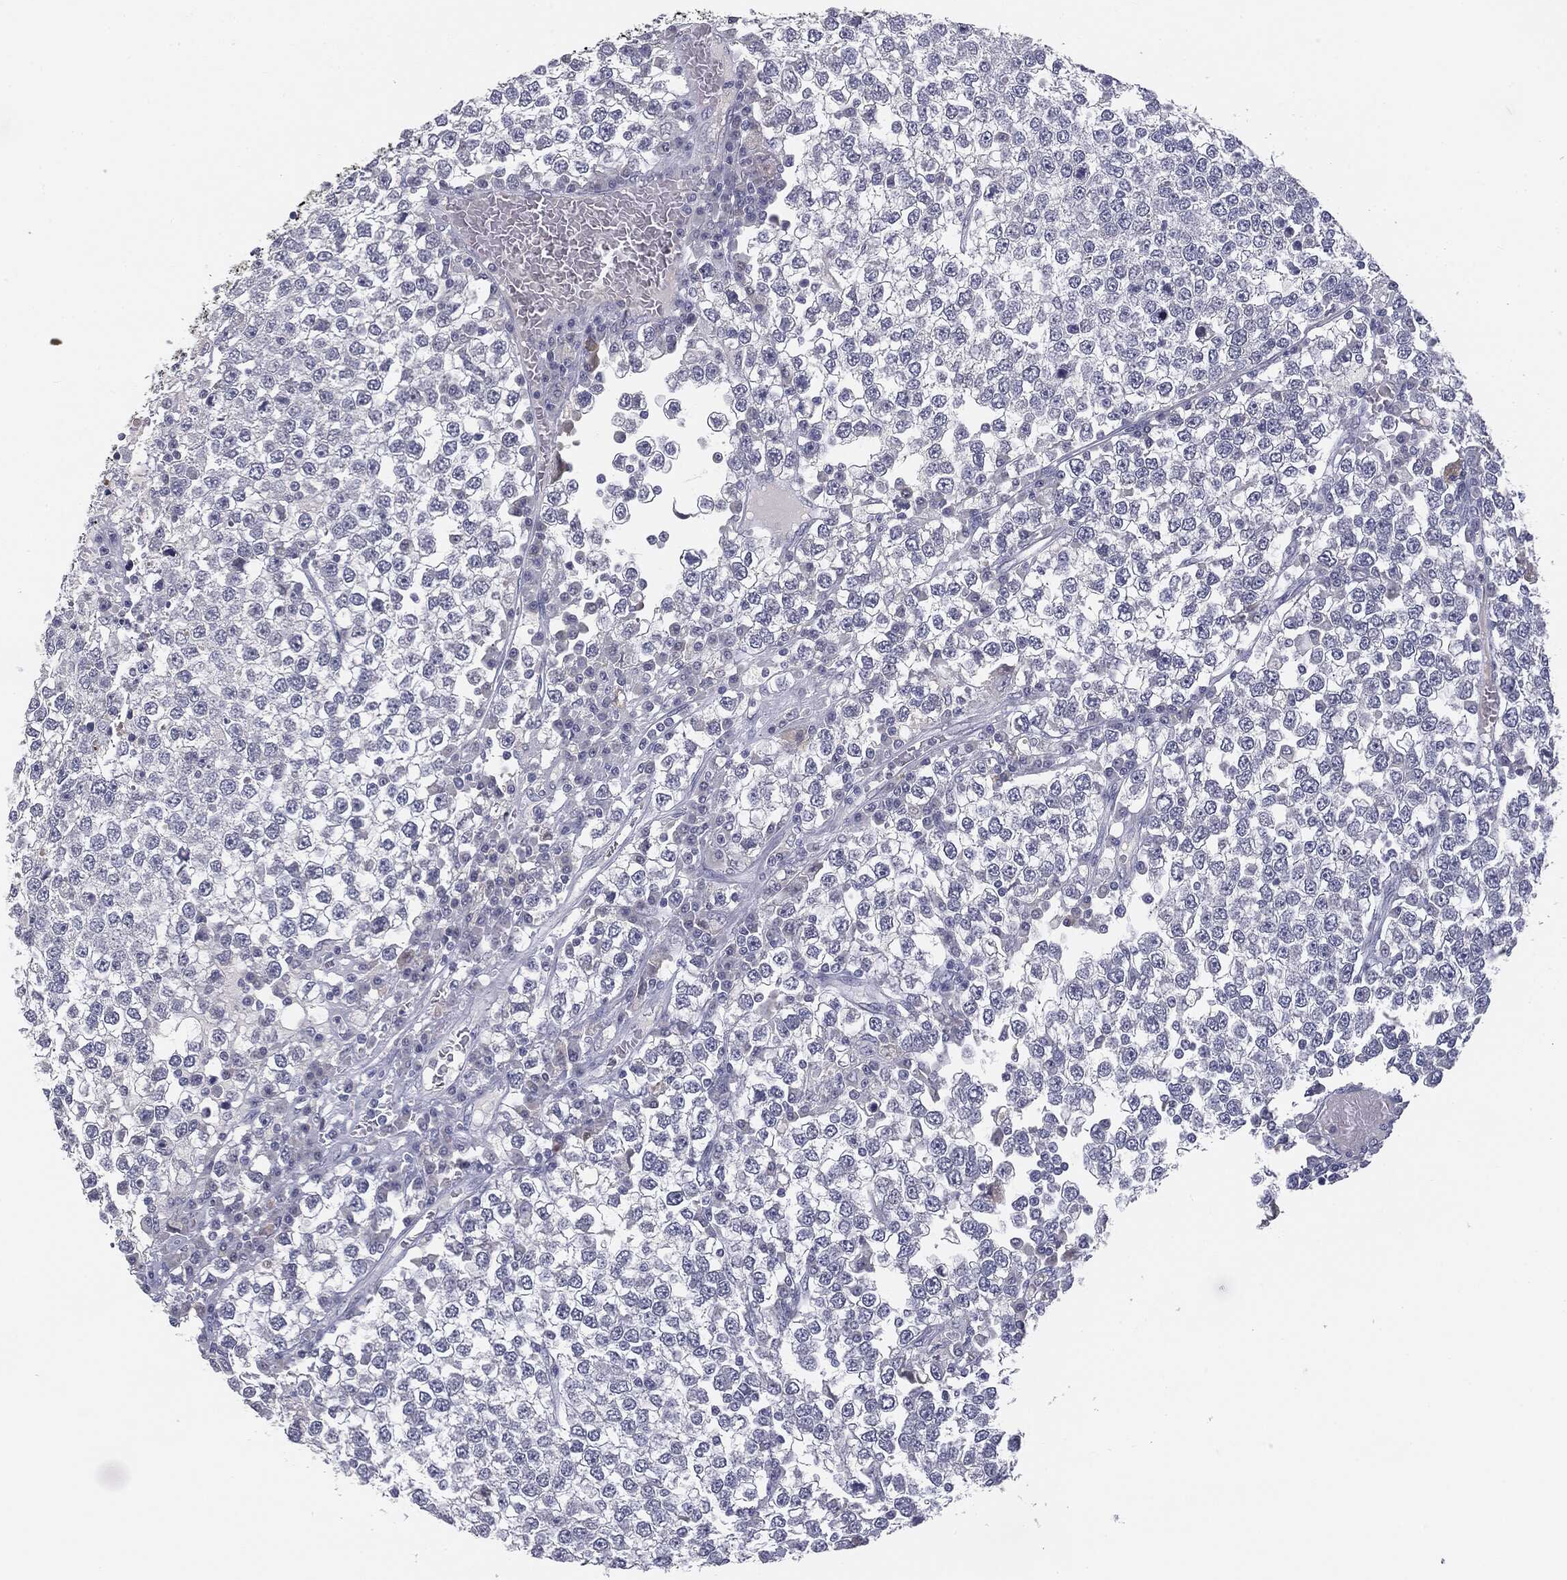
{"staining": {"intensity": "negative", "quantity": "none", "location": "none"}, "tissue": "testis cancer", "cell_type": "Tumor cells", "image_type": "cancer", "snomed": [{"axis": "morphology", "description": "Seminoma, NOS"}, {"axis": "topography", "description": "Testis"}], "caption": "An image of seminoma (testis) stained for a protein displays no brown staining in tumor cells.", "gene": "MUC1", "patient": {"sex": "male", "age": 65}}